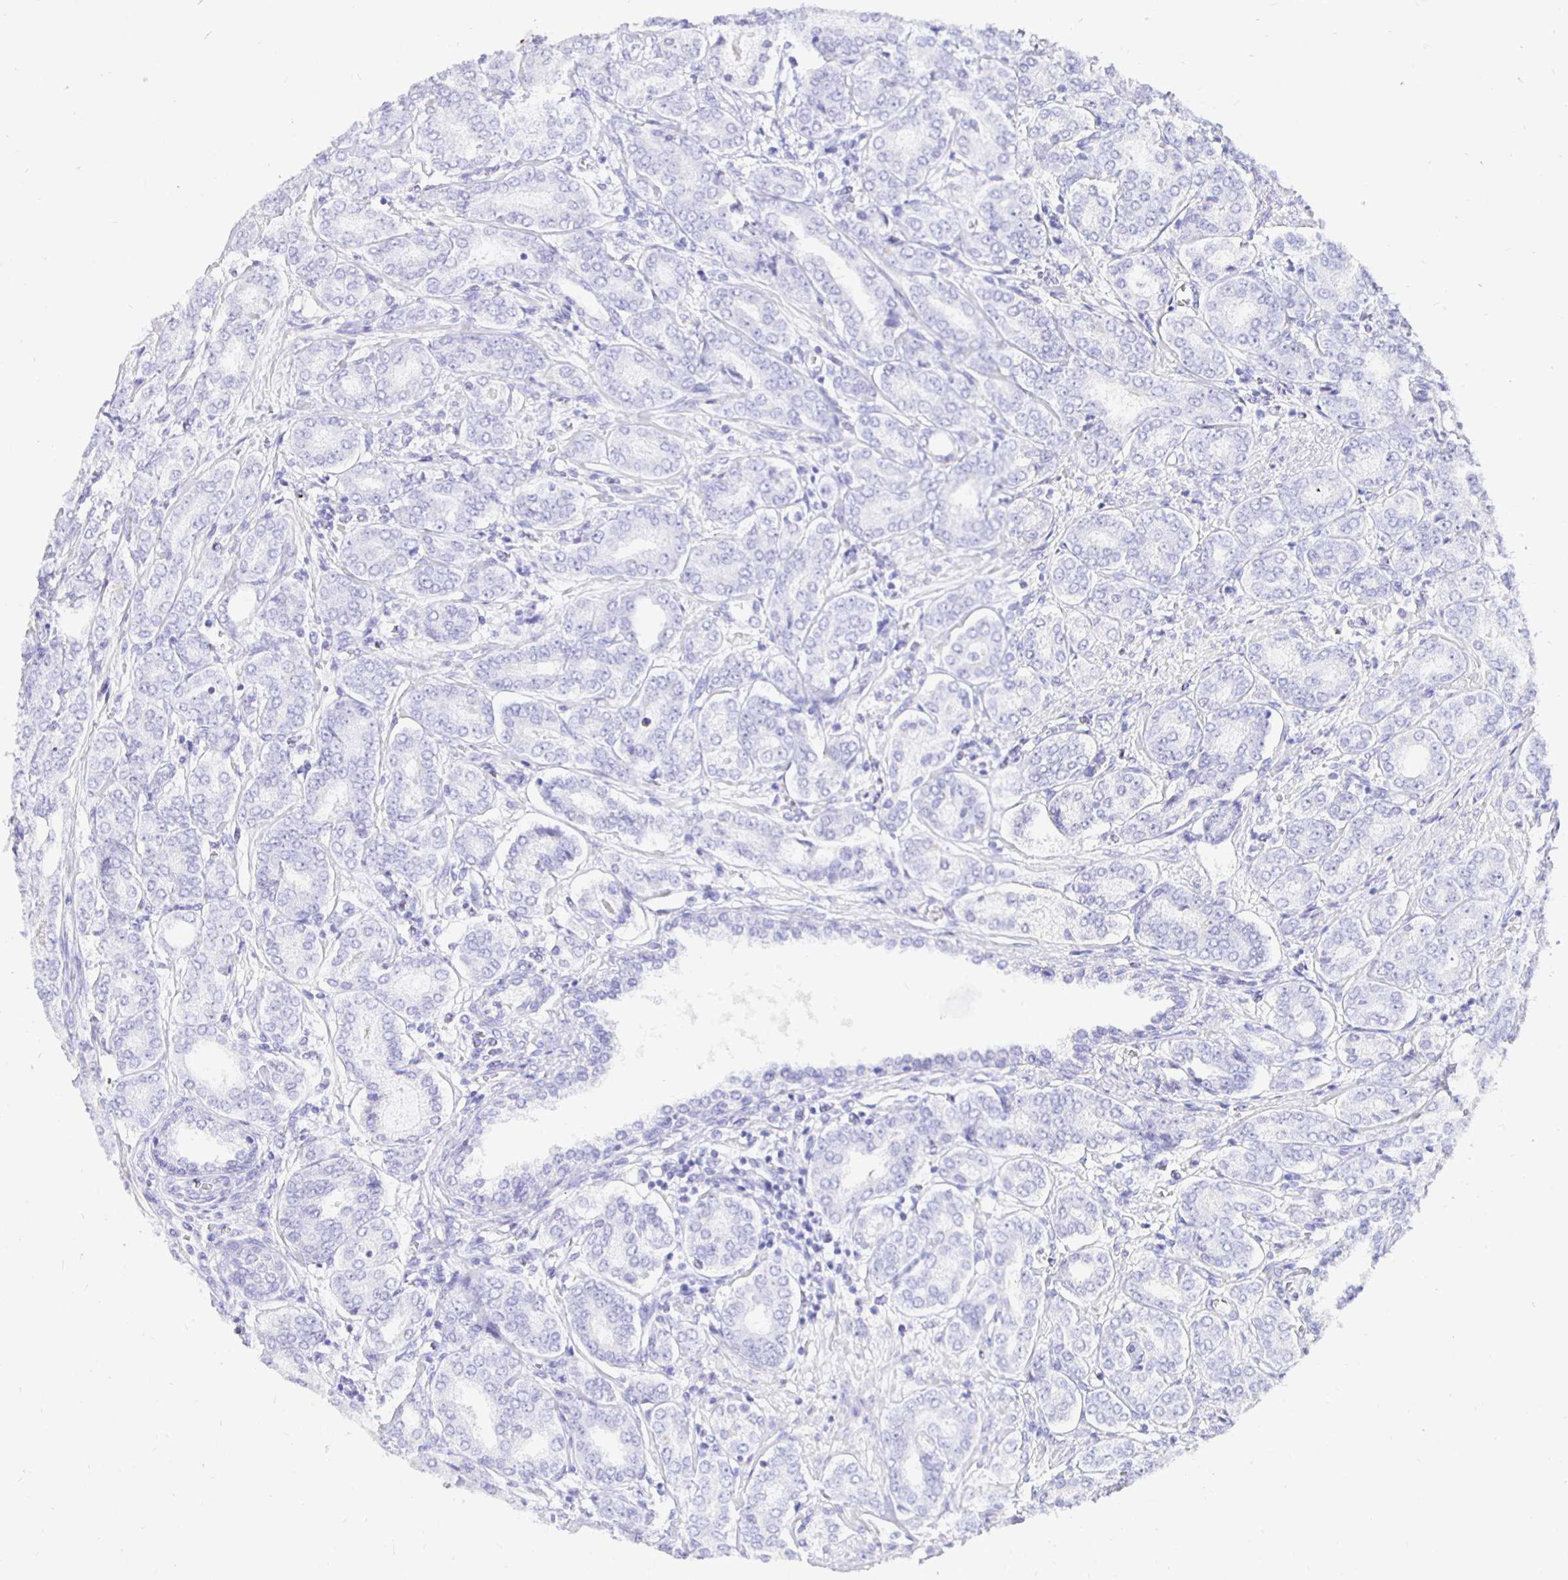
{"staining": {"intensity": "negative", "quantity": "none", "location": "none"}, "tissue": "prostate cancer", "cell_type": "Tumor cells", "image_type": "cancer", "snomed": [{"axis": "morphology", "description": "Adenocarcinoma, High grade"}, {"axis": "topography", "description": "Prostate"}], "caption": "Immunohistochemical staining of prostate adenocarcinoma (high-grade) exhibits no significant staining in tumor cells.", "gene": "UMOD", "patient": {"sex": "male", "age": 72}}